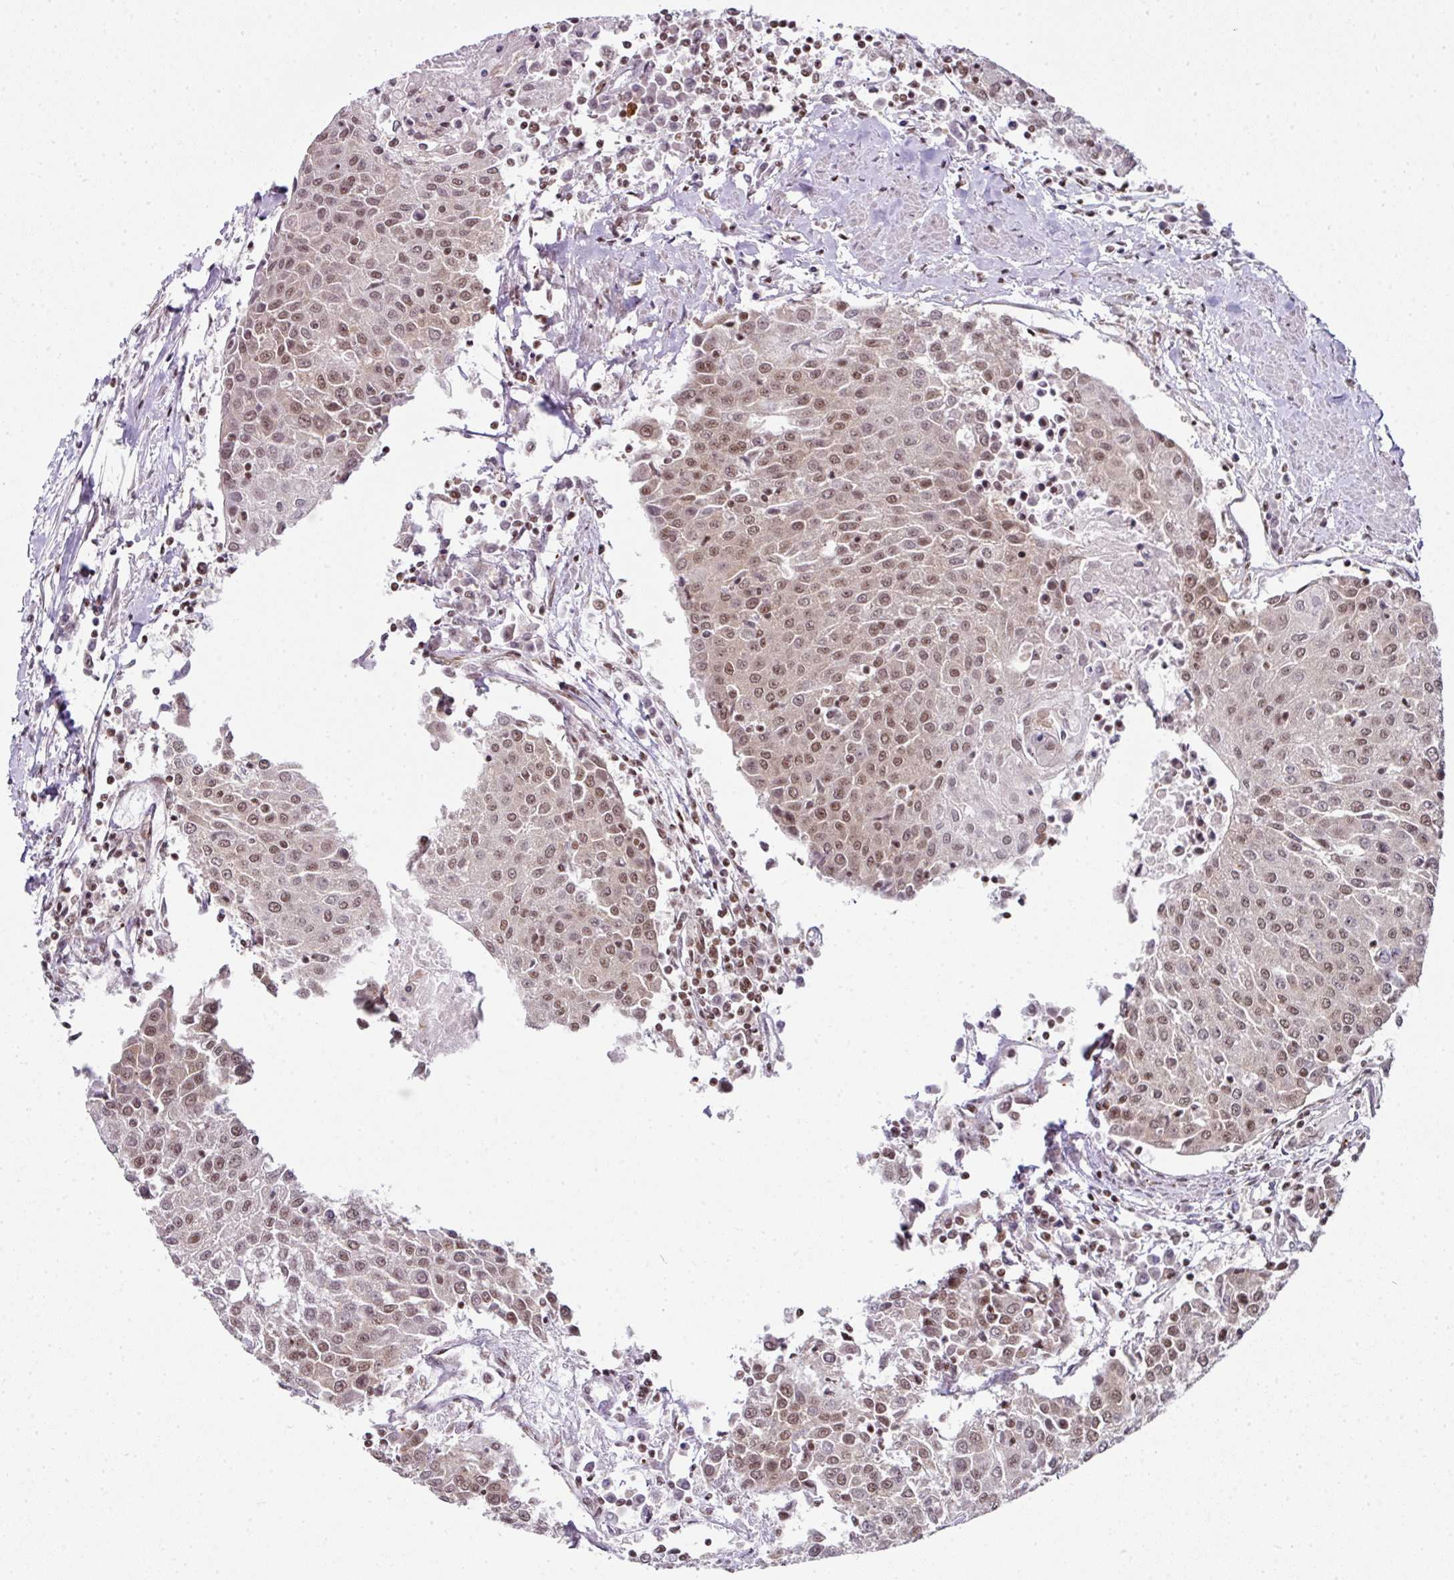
{"staining": {"intensity": "moderate", "quantity": ">75%", "location": "nuclear"}, "tissue": "urothelial cancer", "cell_type": "Tumor cells", "image_type": "cancer", "snomed": [{"axis": "morphology", "description": "Urothelial carcinoma, High grade"}, {"axis": "topography", "description": "Urinary bladder"}], "caption": "The image reveals staining of urothelial cancer, revealing moderate nuclear protein expression (brown color) within tumor cells.", "gene": "NFYA", "patient": {"sex": "female", "age": 85}}